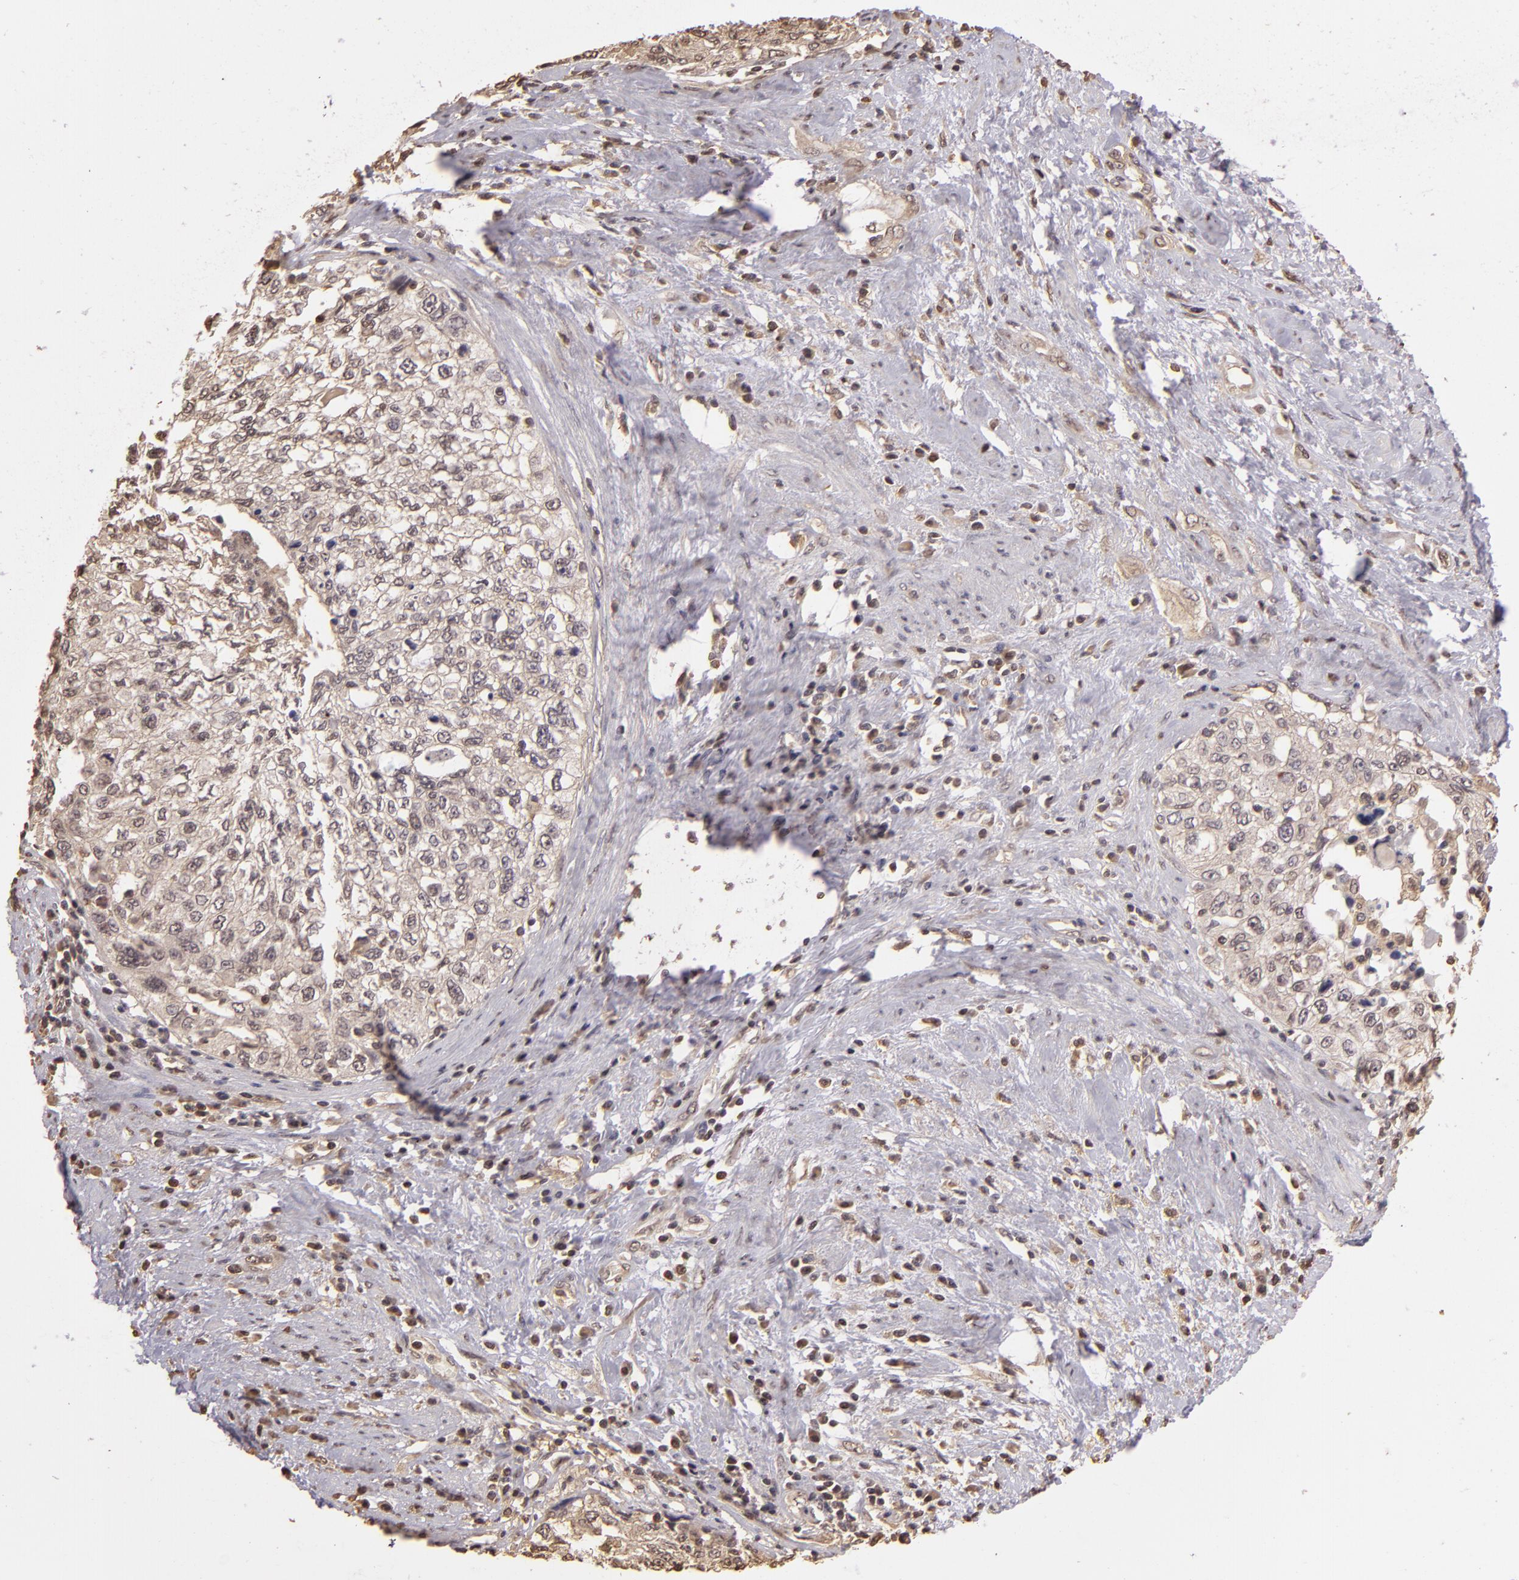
{"staining": {"intensity": "weak", "quantity": "<25%", "location": "cytoplasmic/membranous,nuclear"}, "tissue": "cervical cancer", "cell_type": "Tumor cells", "image_type": "cancer", "snomed": [{"axis": "morphology", "description": "Squamous cell carcinoma, NOS"}, {"axis": "topography", "description": "Cervix"}], "caption": "Tumor cells are negative for protein expression in human cervical squamous cell carcinoma.", "gene": "ARPC2", "patient": {"sex": "female", "age": 57}}